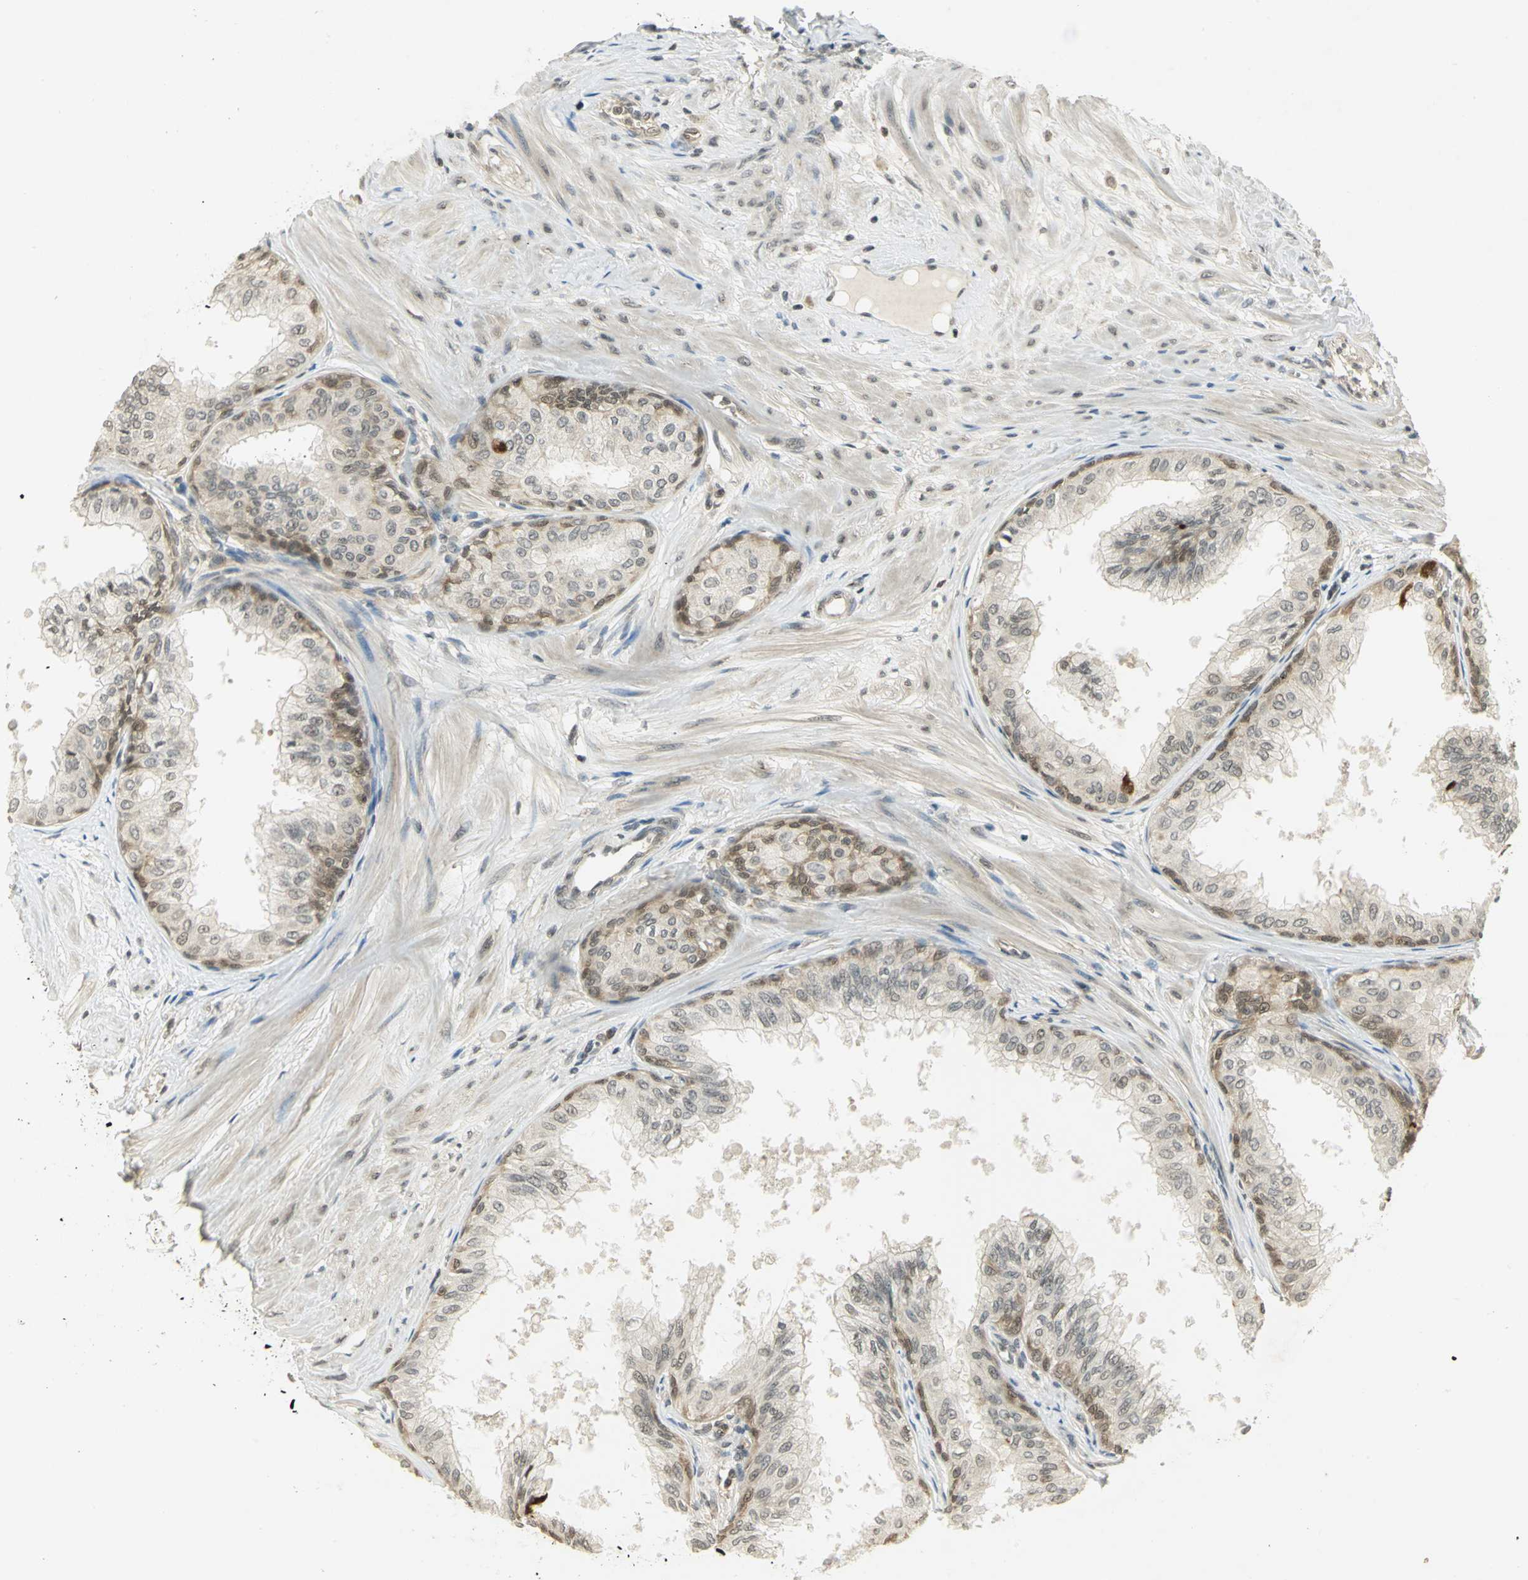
{"staining": {"intensity": "weak", "quantity": ">75%", "location": "cytoplasmic/membranous,nuclear"}, "tissue": "prostate", "cell_type": "Glandular cells", "image_type": "normal", "snomed": [{"axis": "morphology", "description": "Normal tissue, NOS"}, {"axis": "topography", "description": "Prostate"}, {"axis": "topography", "description": "Seminal veicle"}], "caption": "Immunohistochemistry of normal human prostate reveals low levels of weak cytoplasmic/membranous,nuclear positivity in approximately >75% of glandular cells.", "gene": "CDC34", "patient": {"sex": "male", "age": 60}}